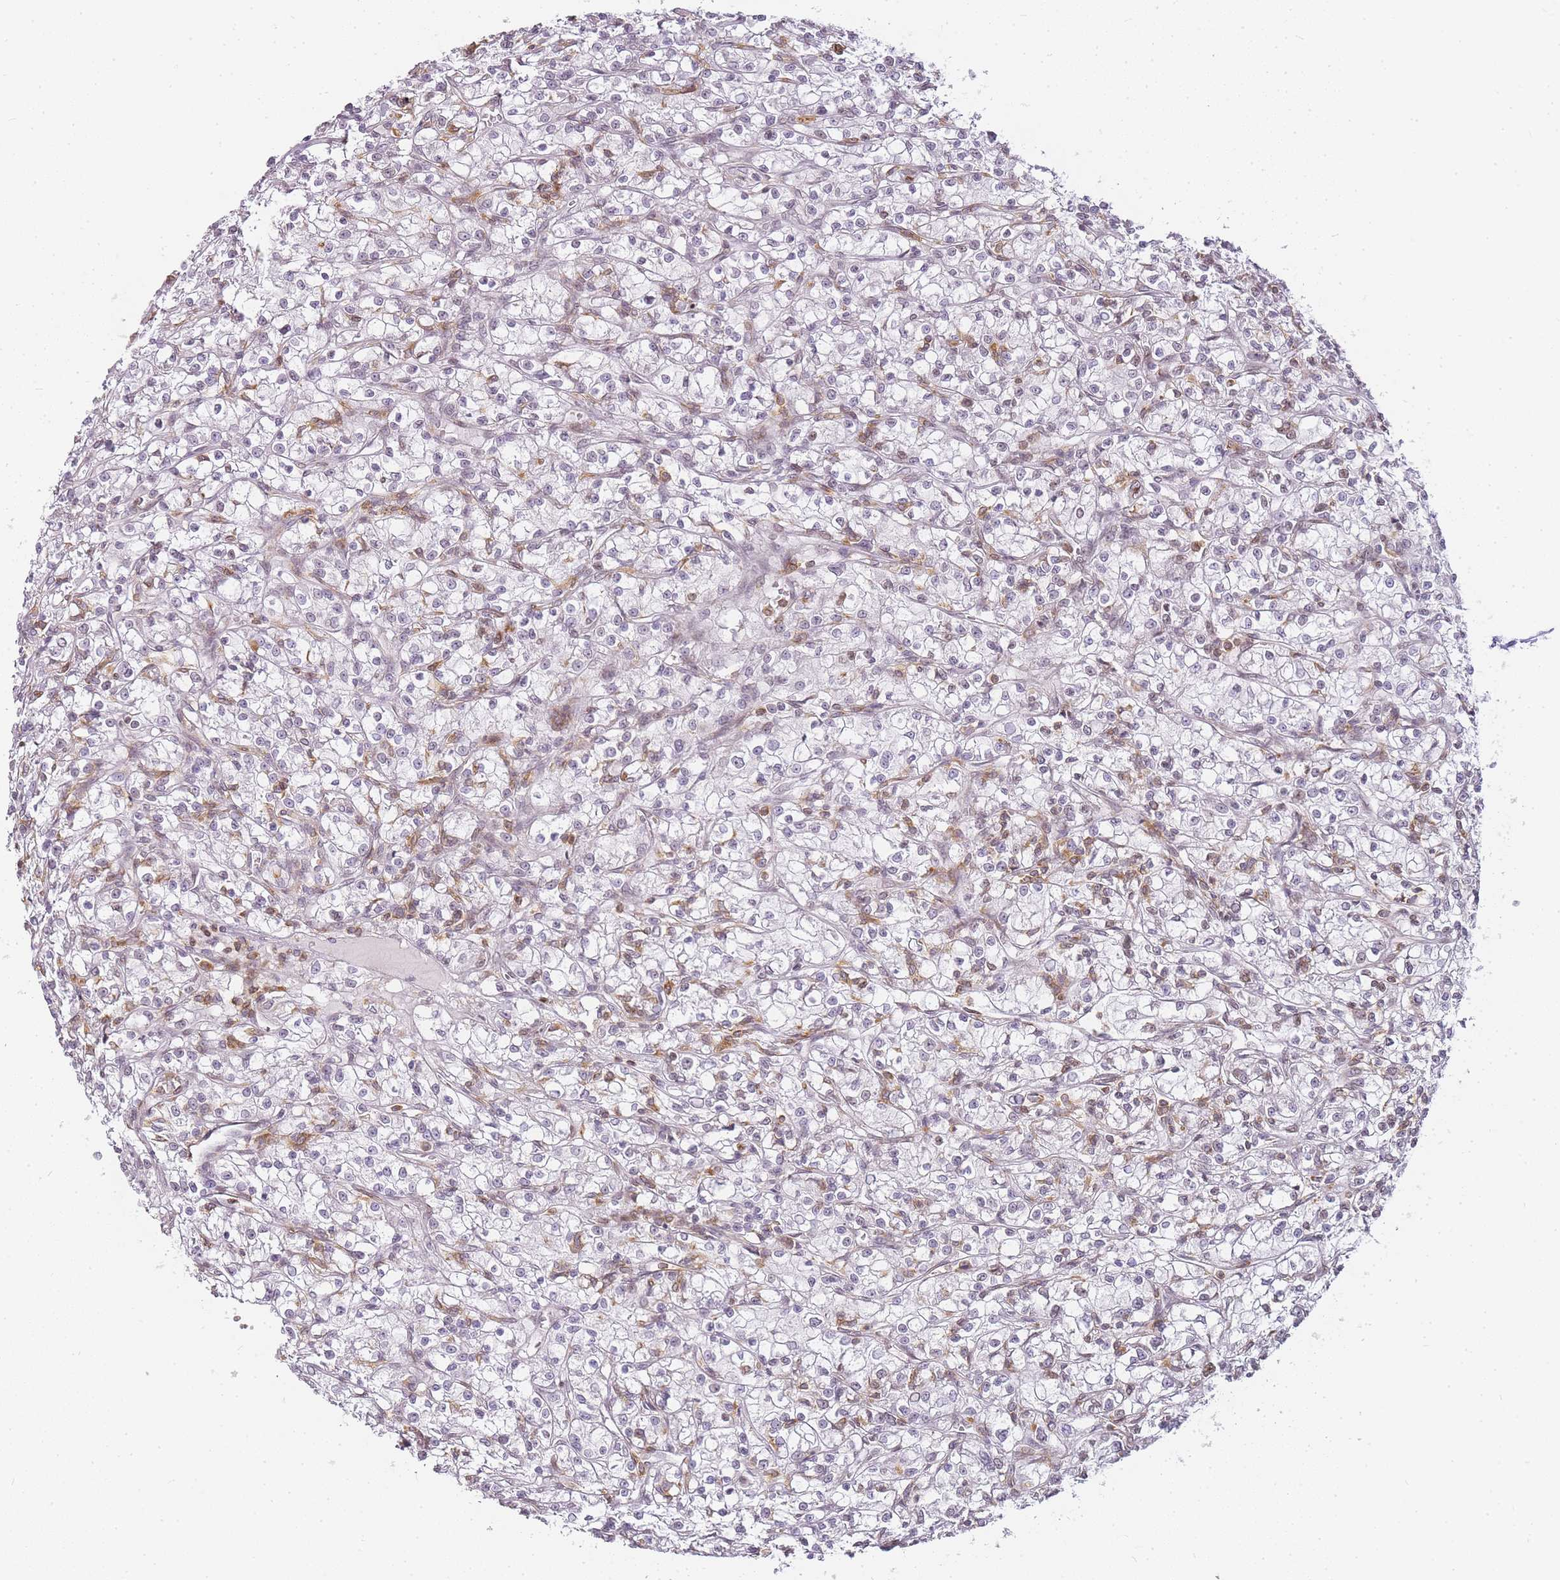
{"staining": {"intensity": "weak", "quantity": "<25%", "location": "nuclear"}, "tissue": "renal cancer", "cell_type": "Tumor cells", "image_type": "cancer", "snomed": [{"axis": "morphology", "description": "Adenocarcinoma, NOS"}, {"axis": "topography", "description": "Kidney"}], "caption": "The immunohistochemistry (IHC) micrograph has no significant positivity in tumor cells of renal adenocarcinoma tissue. (DAB (3,3'-diaminobenzidine) immunohistochemistry visualized using brightfield microscopy, high magnification).", "gene": "JAKMIP1", "patient": {"sex": "female", "age": 59}}